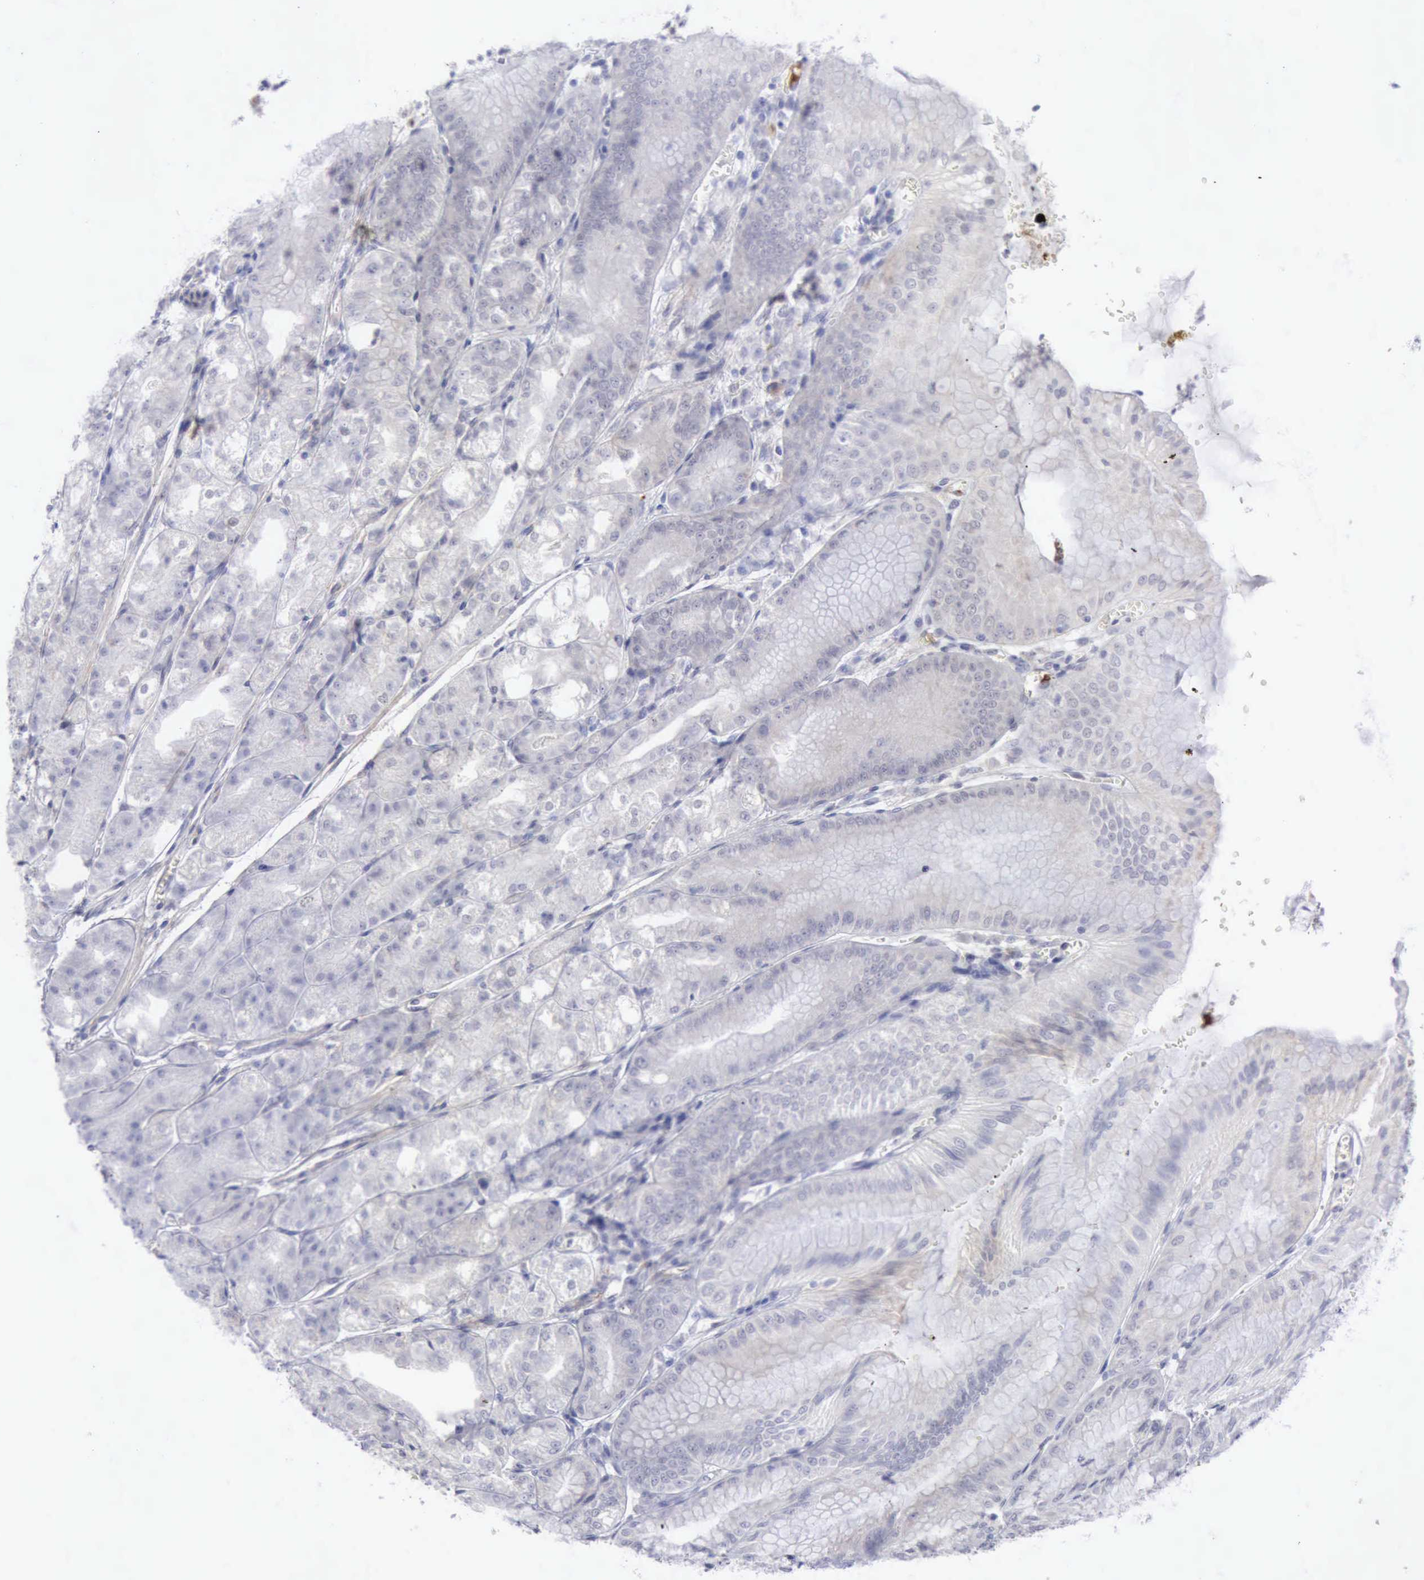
{"staining": {"intensity": "negative", "quantity": "none", "location": "none"}, "tissue": "stomach", "cell_type": "Glandular cells", "image_type": "normal", "snomed": [{"axis": "morphology", "description": "Normal tissue, NOS"}, {"axis": "topography", "description": "Stomach, lower"}], "caption": "This is an IHC micrograph of benign stomach. There is no expression in glandular cells.", "gene": "TFRC", "patient": {"sex": "male", "age": 71}}